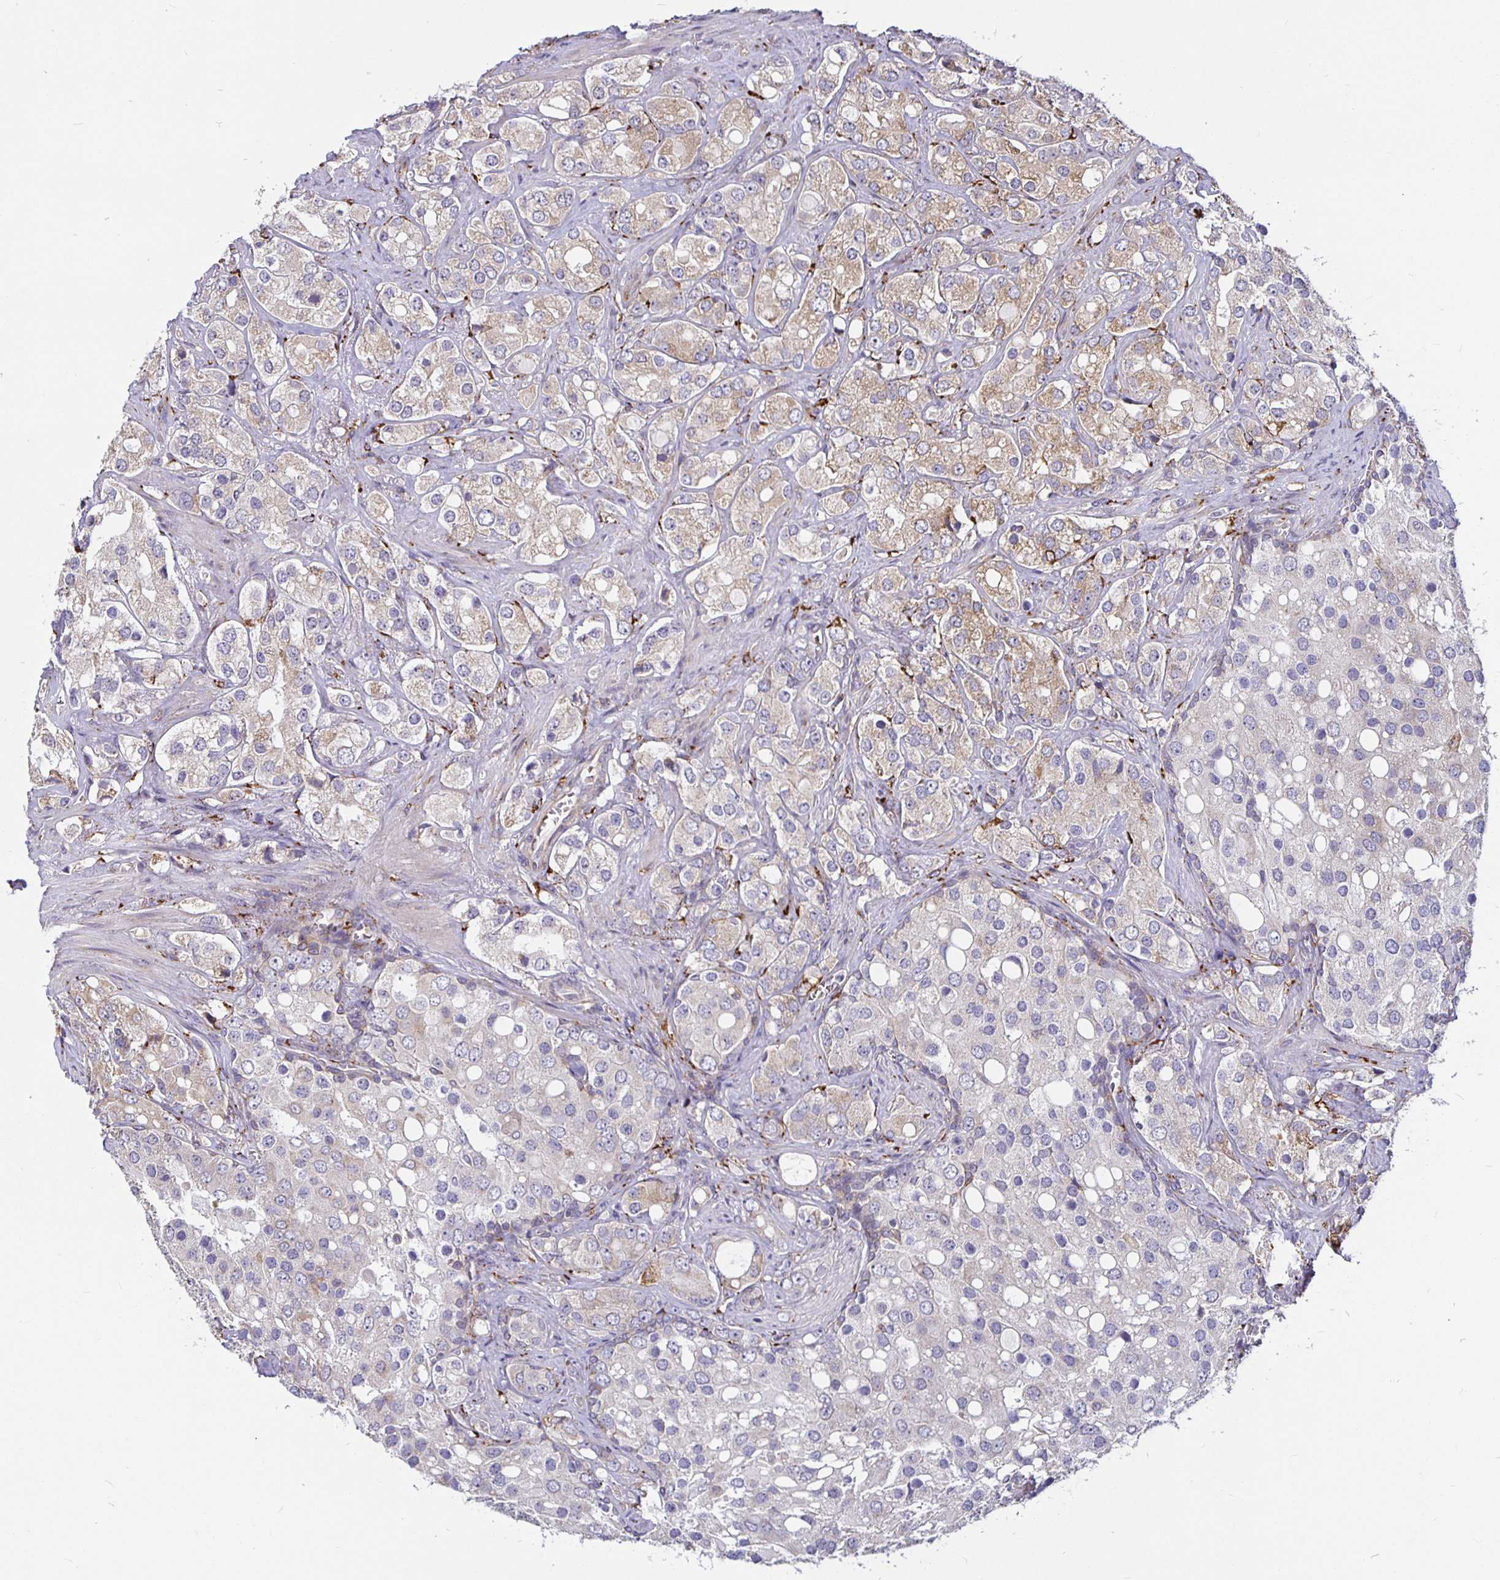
{"staining": {"intensity": "weak", "quantity": "25%-75%", "location": "cytoplasmic/membranous"}, "tissue": "prostate cancer", "cell_type": "Tumor cells", "image_type": "cancer", "snomed": [{"axis": "morphology", "description": "Adenocarcinoma, High grade"}, {"axis": "topography", "description": "Prostate"}], "caption": "High-power microscopy captured an immunohistochemistry micrograph of high-grade adenocarcinoma (prostate), revealing weak cytoplasmic/membranous staining in approximately 25%-75% of tumor cells.", "gene": "P4HA2", "patient": {"sex": "male", "age": 67}}